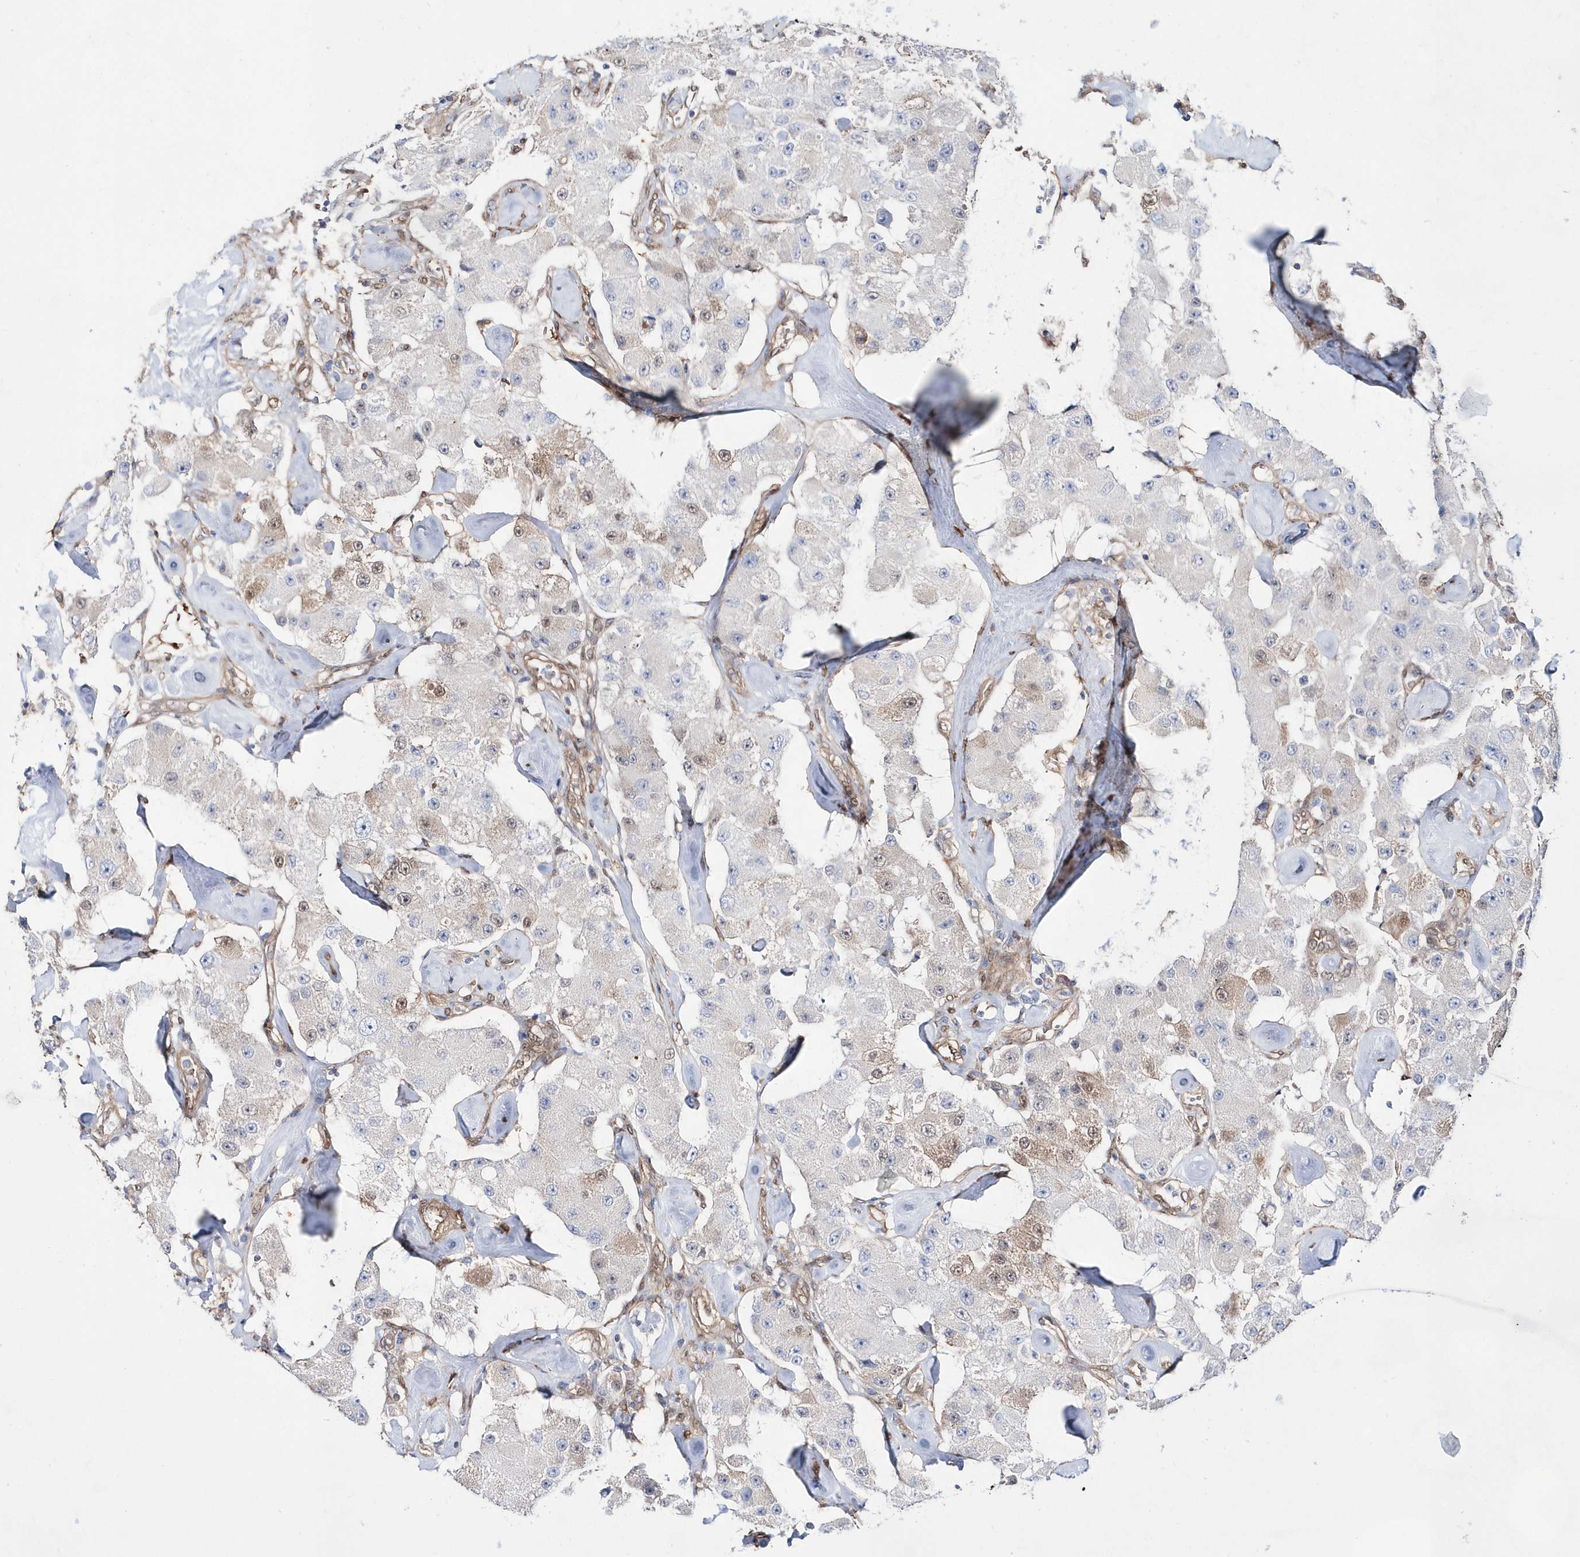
{"staining": {"intensity": "weak", "quantity": "<25%", "location": "cytoplasmic/membranous,nuclear"}, "tissue": "carcinoid", "cell_type": "Tumor cells", "image_type": "cancer", "snomed": [{"axis": "morphology", "description": "Carcinoid, malignant, NOS"}, {"axis": "topography", "description": "Pancreas"}], "caption": "Immunohistochemistry (IHC) micrograph of neoplastic tissue: human carcinoid stained with DAB (3,3'-diaminobenzidine) shows no significant protein staining in tumor cells. (Brightfield microscopy of DAB (3,3'-diaminobenzidine) IHC at high magnification).", "gene": "BDH2", "patient": {"sex": "male", "age": 41}}